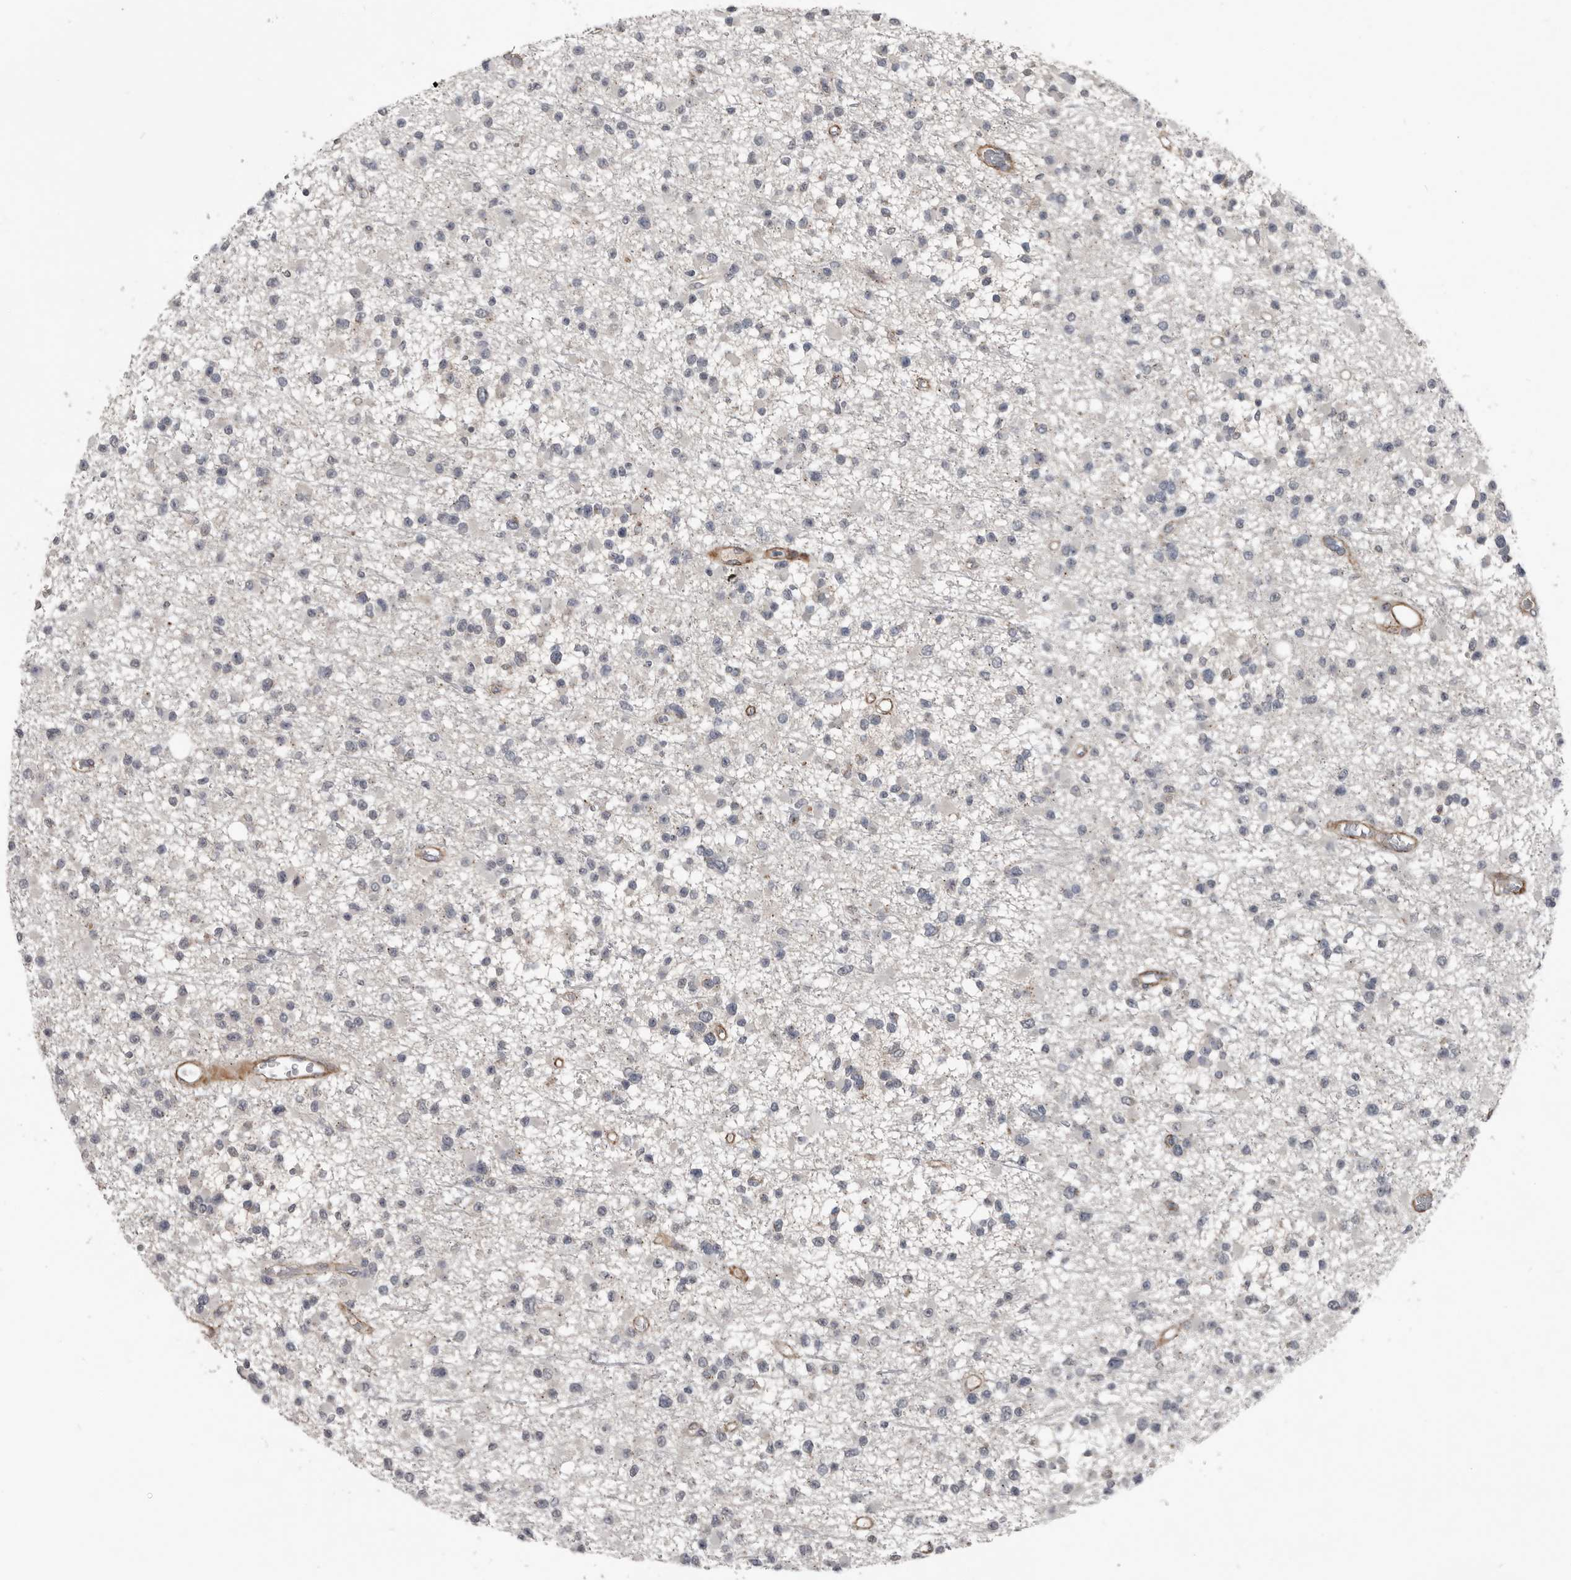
{"staining": {"intensity": "negative", "quantity": "none", "location": "none"}, "tissue": "glioma", "cell_type": "Tumor cells", "image_type": "cancer", "snomed": [{"axis": "morphology", "description": "Glioma, malignant, Low grade"}, {"axis": "topography", "description": "Brain"}], "caption": "DAB (3,3'-diaminobenzidine) immunohistochemical staining of human malignant glioma (low-grade) shows no significant positivity in tumor cells.", "gene": "C1orf216", "patient": {"sex": "female", "age": 22}}